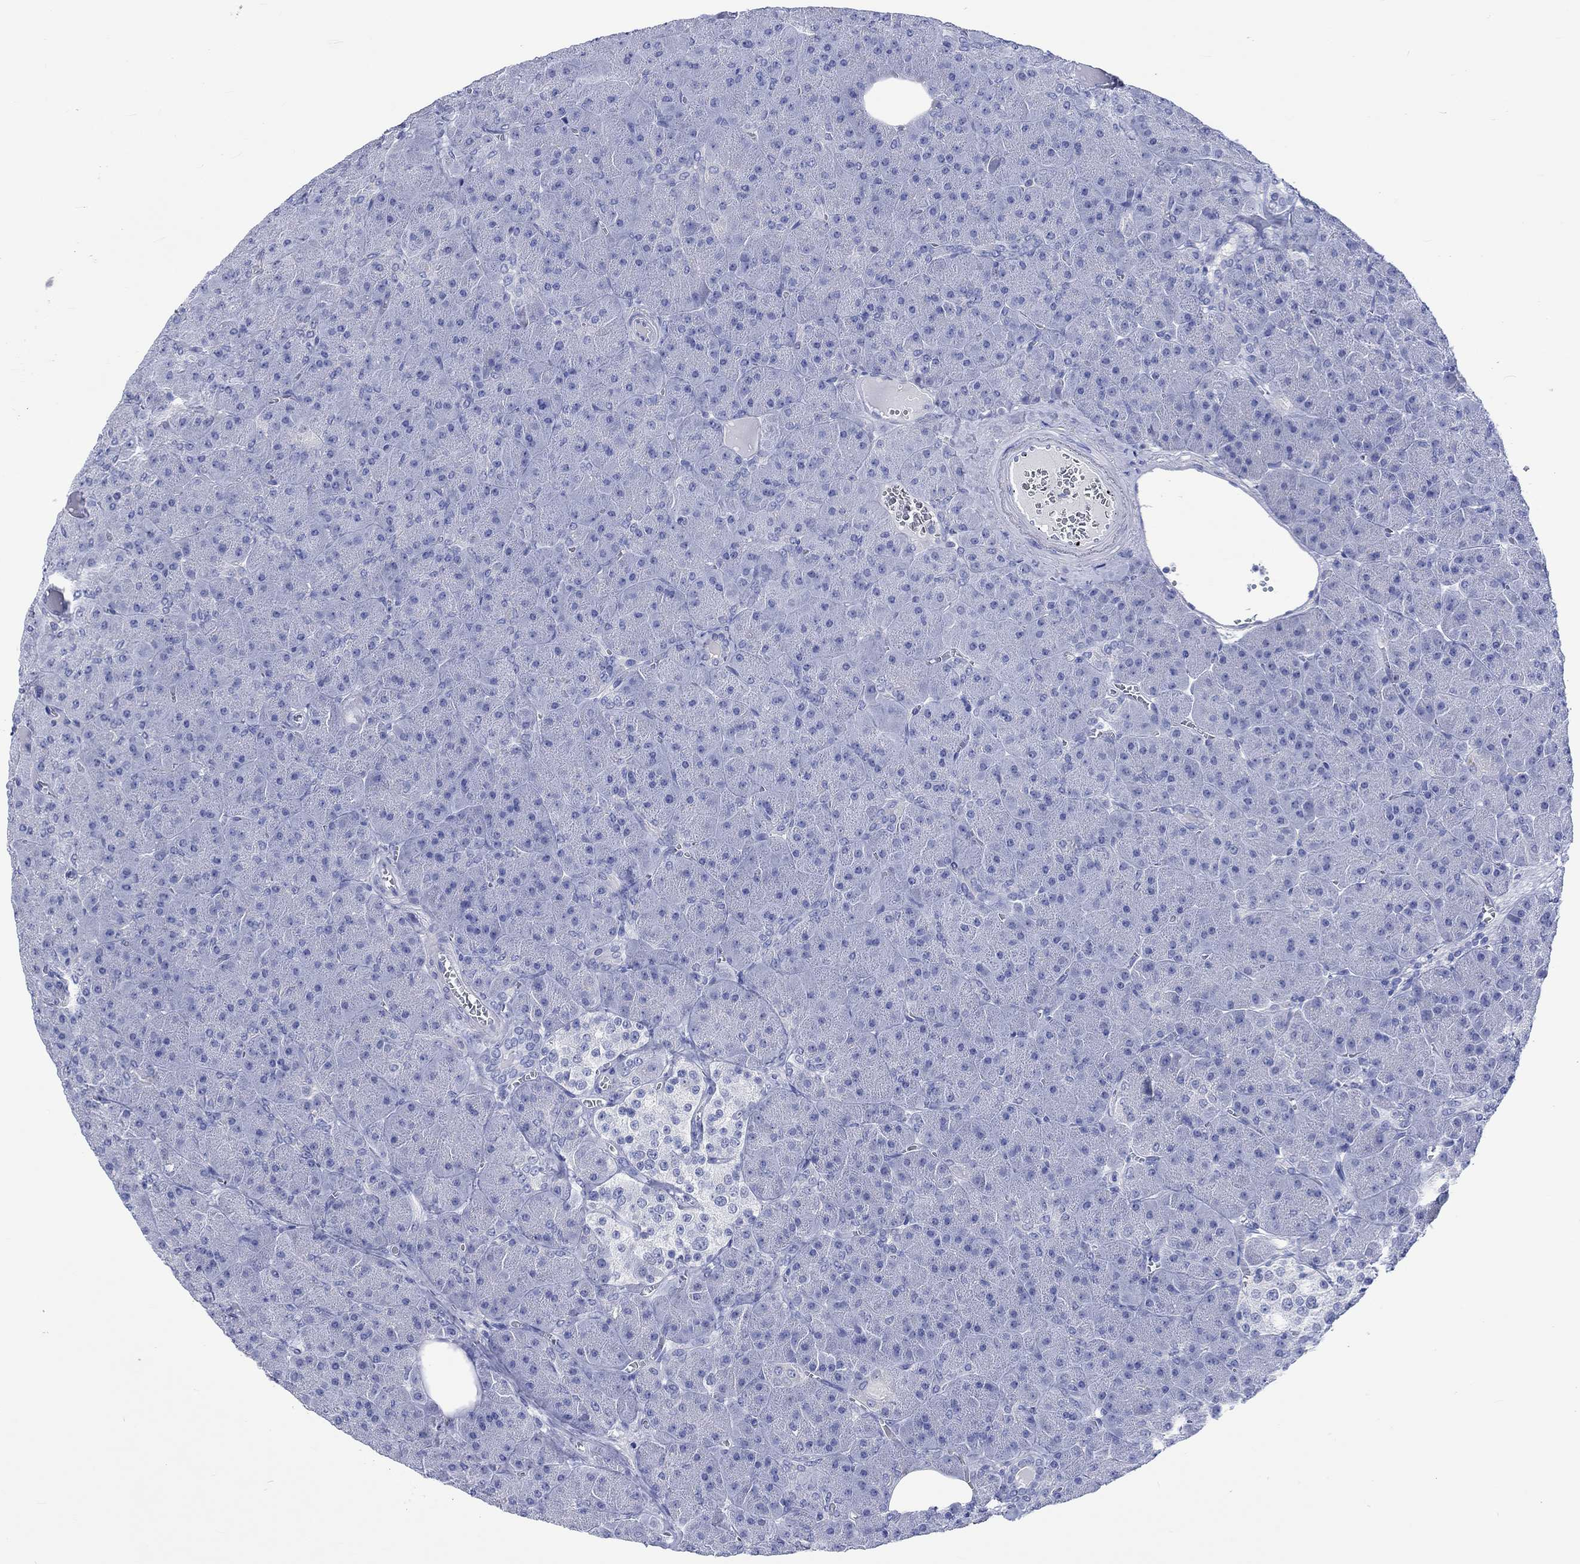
{"staining": {"intensity": "negative", "quantity": "none", "location": "none"}, "tissue": "pancreas", "cell_type": "Exocrine glandular cells", "image_type": "normal", "snomed": [{"axis": "morphology", "description": "Normal tissue, NOS"}, {"axis": "topography", "description": "Pancreas"}], "caption": "Exocrine glandular cells show no significant staining in unremarkable pancreas. (DAB IHC, high magnification).", "gene": "KLHL33", "patient": {"sex": "male", "age": 61}}